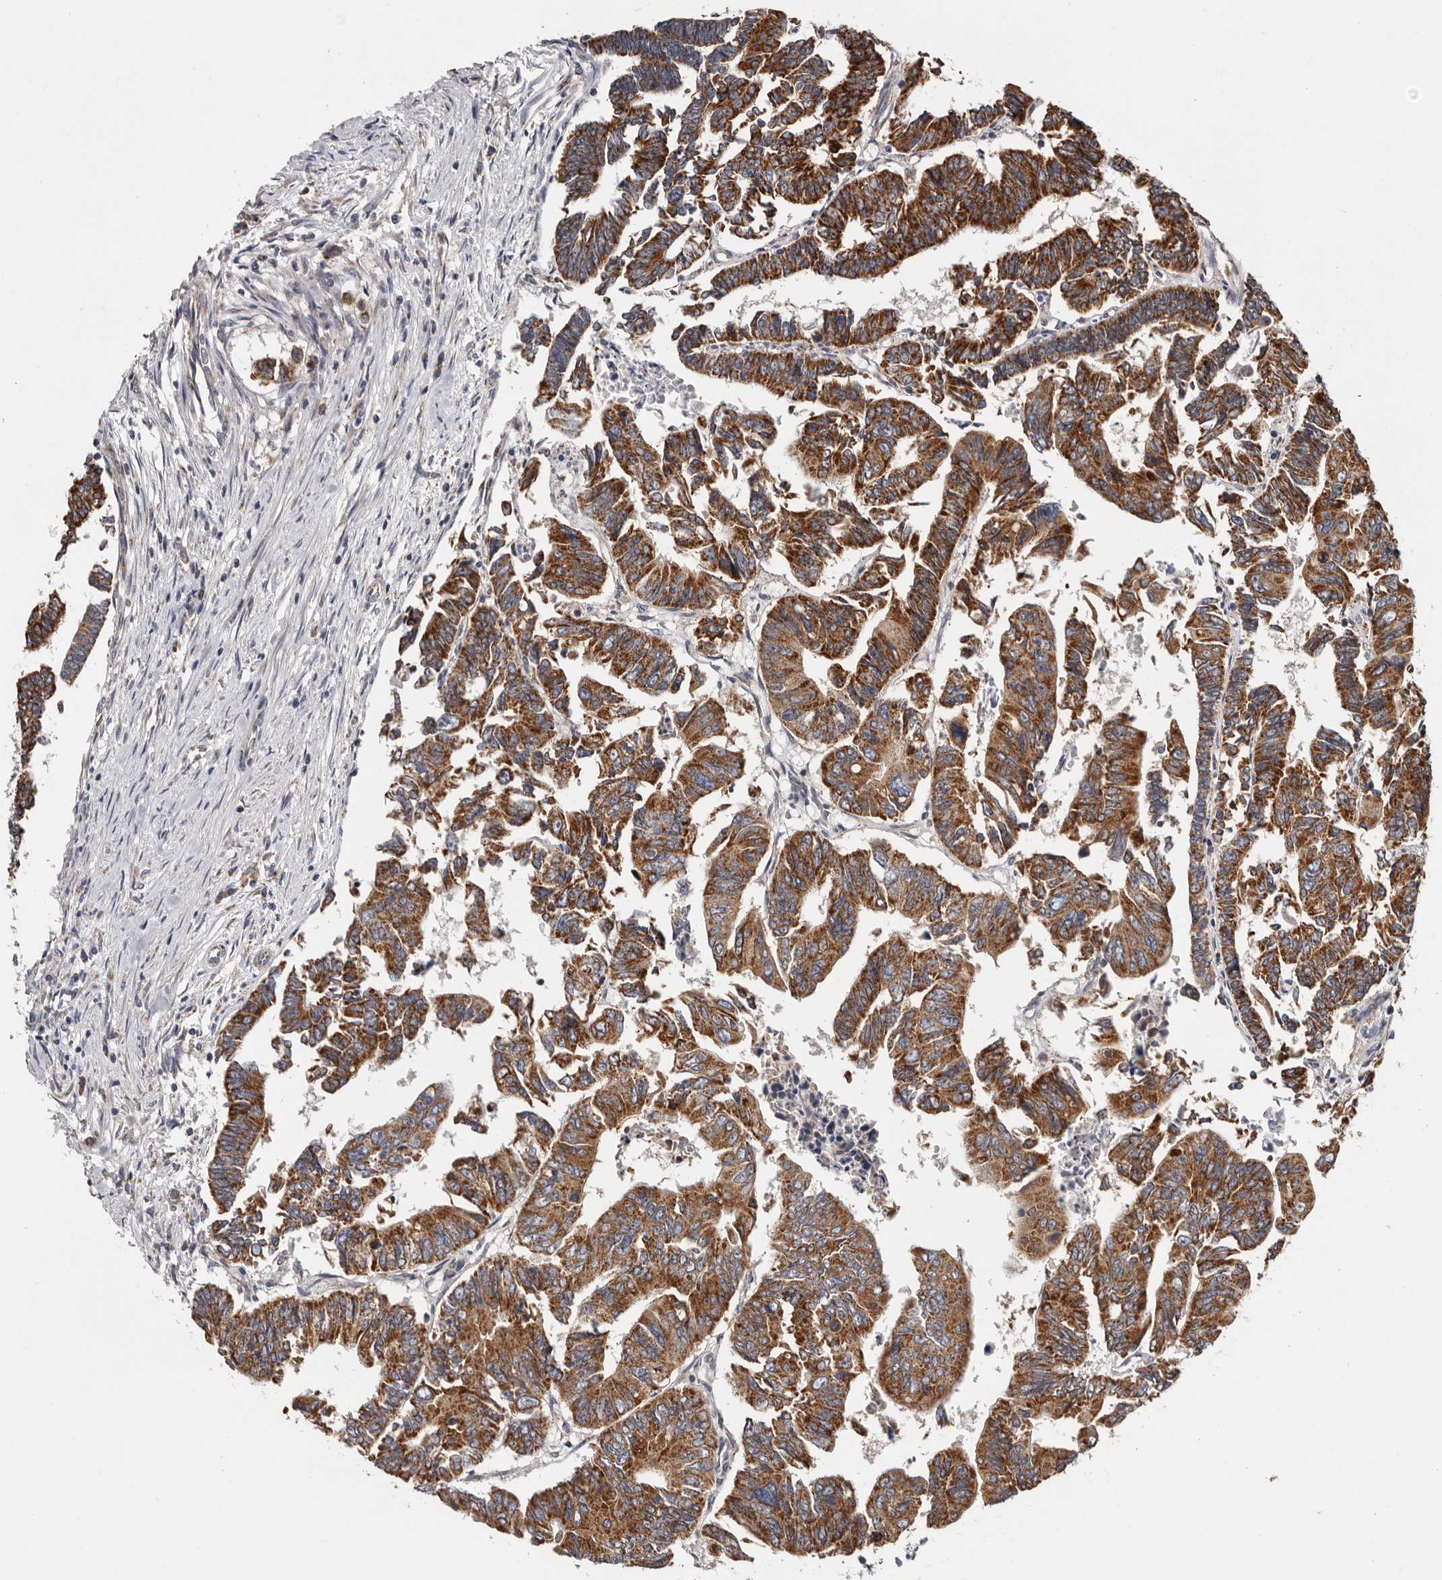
{"staining": {"intensity": "strong", "quantity": ">75%", "location": "cytoplasmic/membranous"}, "tissue": "colorectal cancer", "cell_type": "Tumor cells", "image_type": "cancer", "snomed": [{"axis": "morphology", "description": "Adenocarcinoma, NOS"}, {"axis": "topography", "description": "Rectum"}], "caption": "Adenocarcinoma (colorectal) stained for a protein (brown) shows strong cytoplasmic/membranous positive positivity in about >75% of tumor cells.", "gene": "MRPL18", "patient": {"sex": "female", "age": 65}}